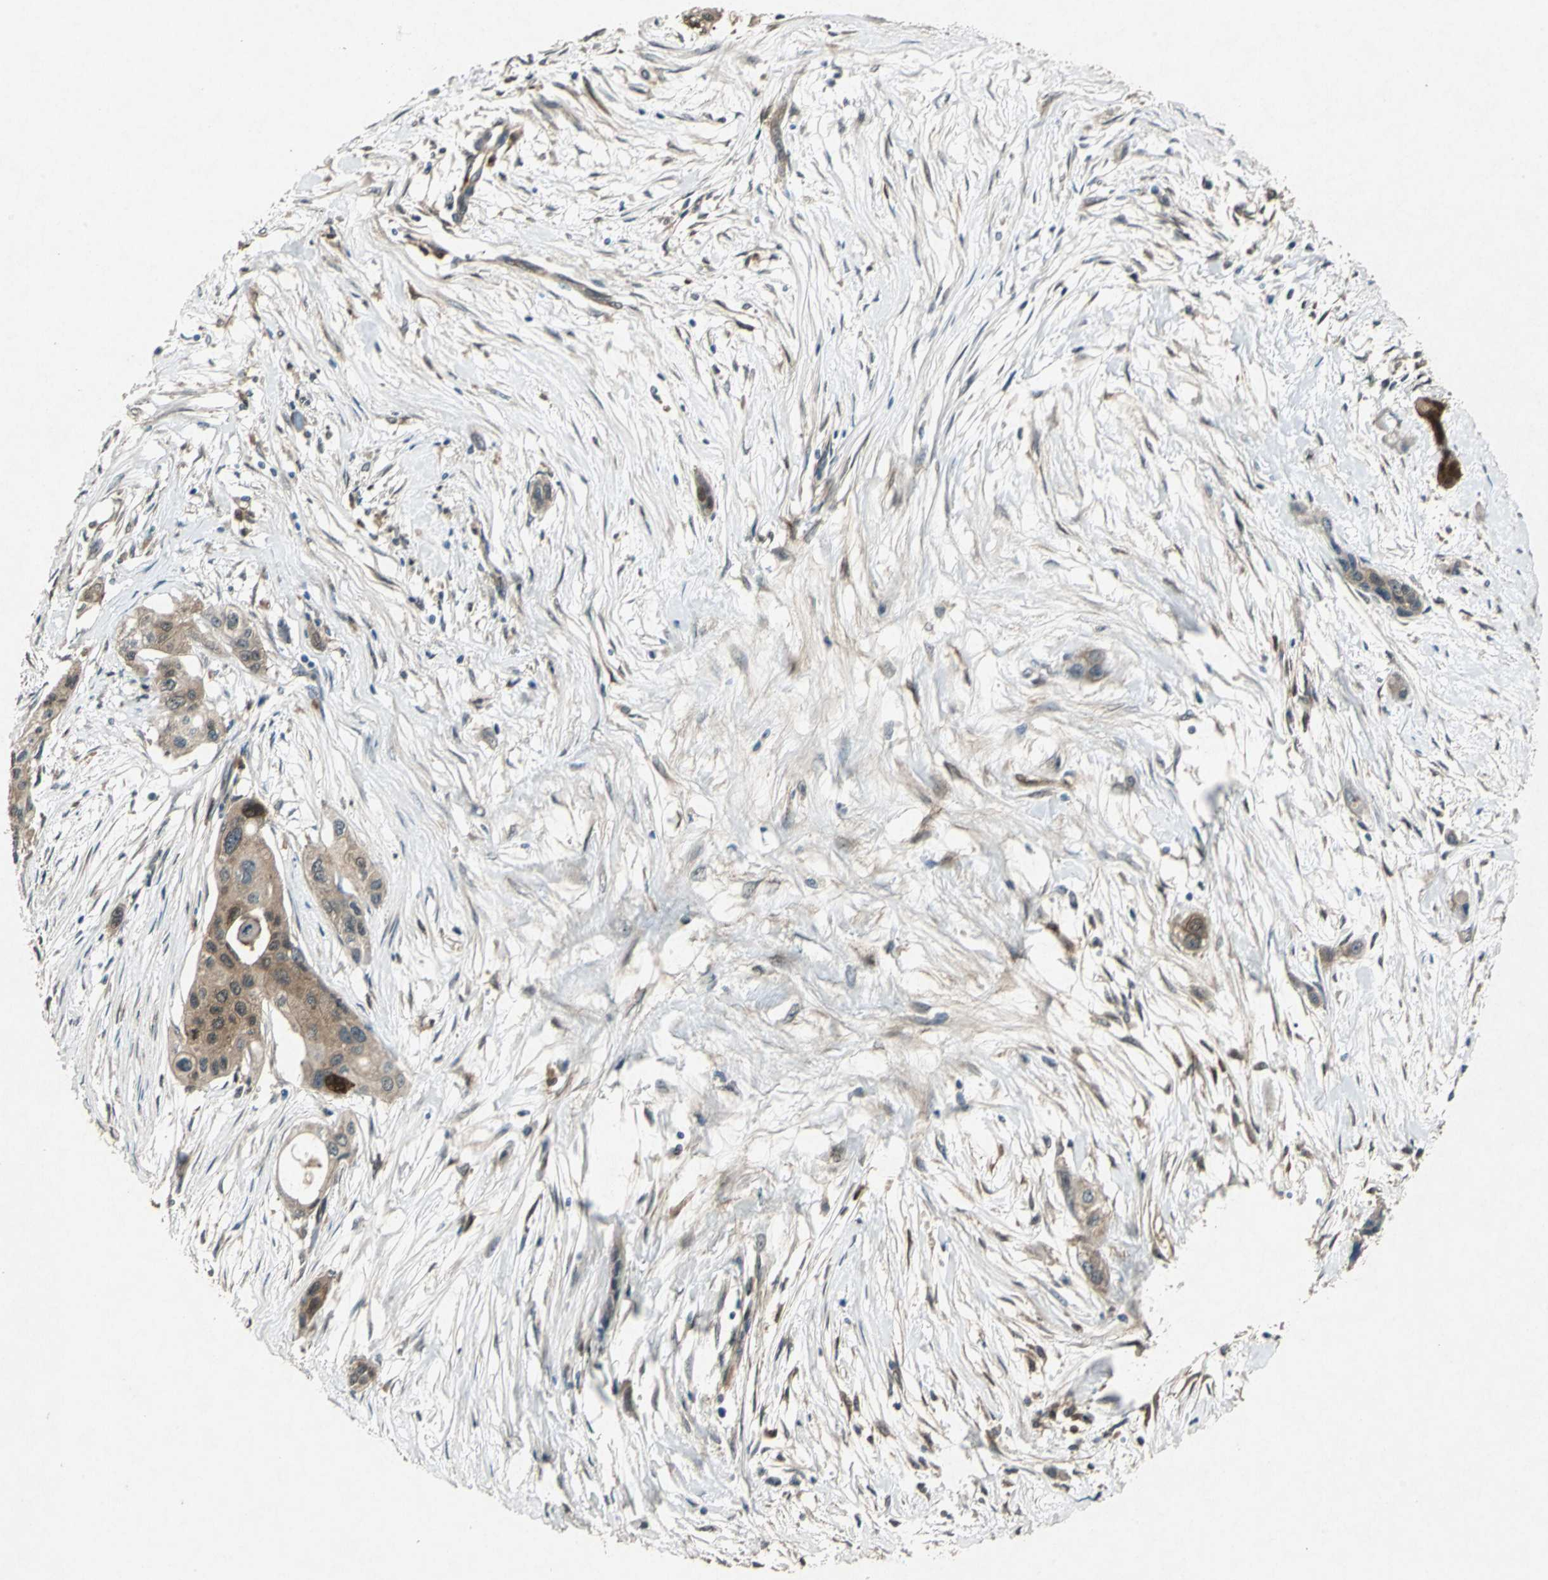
{"staining": {"intensity": "moderate", "quantity": ">75%", "location": "cytoplasmic/membranous"}, "tissue": "pancreatic cancer", "cell_type": "Tumor cells", "image_type": "cancer", "snomed": [{"axis": "morphology", "description": "Adenocarcinoma, NOS"}, {"axis": "topography", "description": "Pancreas"}], "caption": "Moderate cytoplasmic/membranous staining for a protein is present in approximately >75% of tumor cells of pancreatic cancer using immunohistochemistry.", "gene": "RRM2B", "patient": {"sex": "female", "age": 60}}